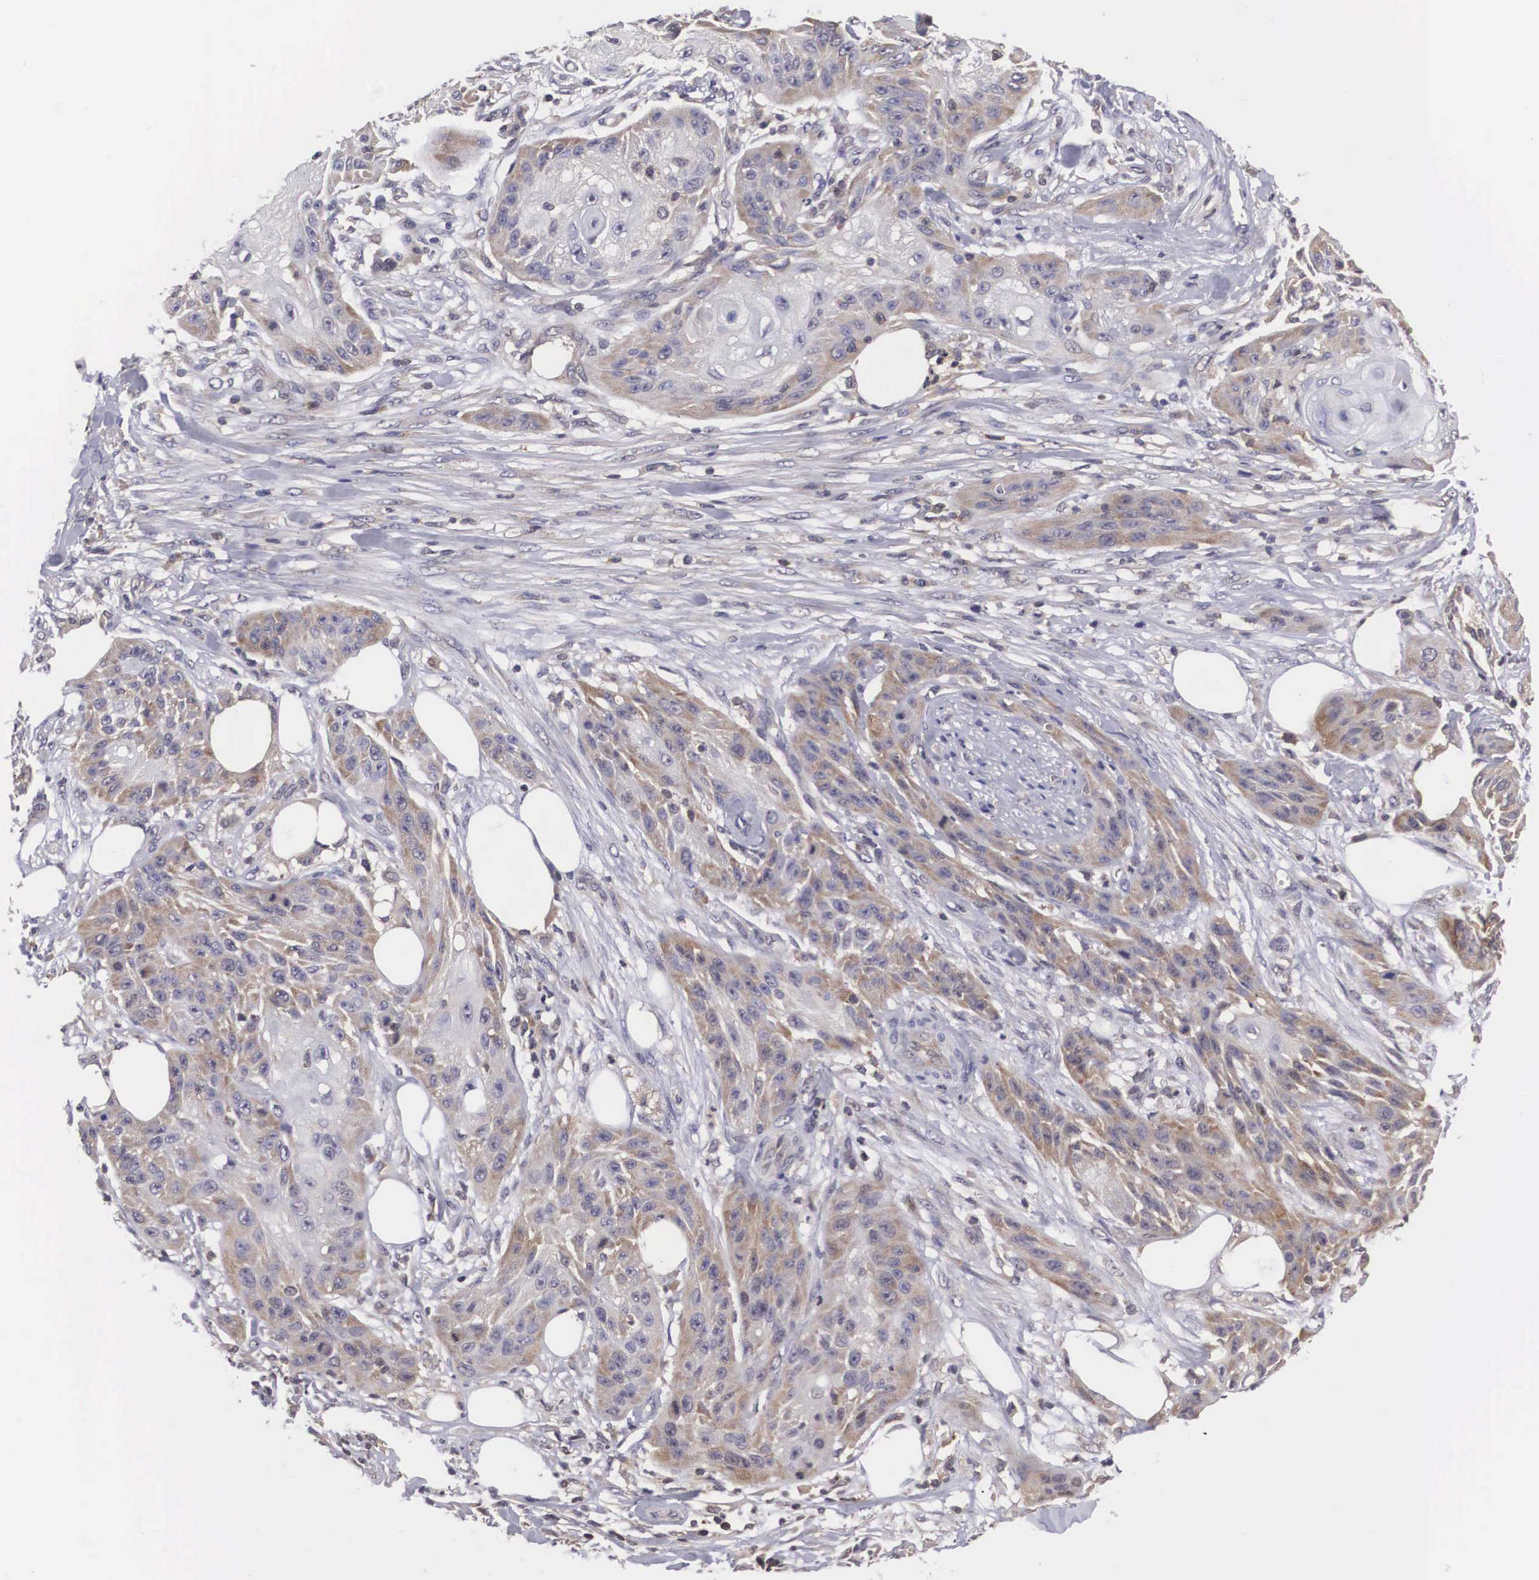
{"staining": {"intensity": "weak", "quantity": "25%-75%", "location": "cytoplasmic/membranous"}, "tissue": "skin cancer", "cell_type": "Tumor cells", "image_type": "cancer", "snomed": [{"axis": "morphology", "description": "Squamous cell carcinoma, NOS"}, {"axis": "topography", "description": "Skin"}], "caption": "Immunohistochemical staining of squamous cell carcinoma (skin) displays low levels of weak cytoplasmic/membranous positivity in about 25%-75% of tumor cells. (DAB (3,3'-diaminobenzidine) IHC with brightfield microscopy, high magnification).", "gene": "ADSL", "patient": {"sex": "female", "age": 88}}